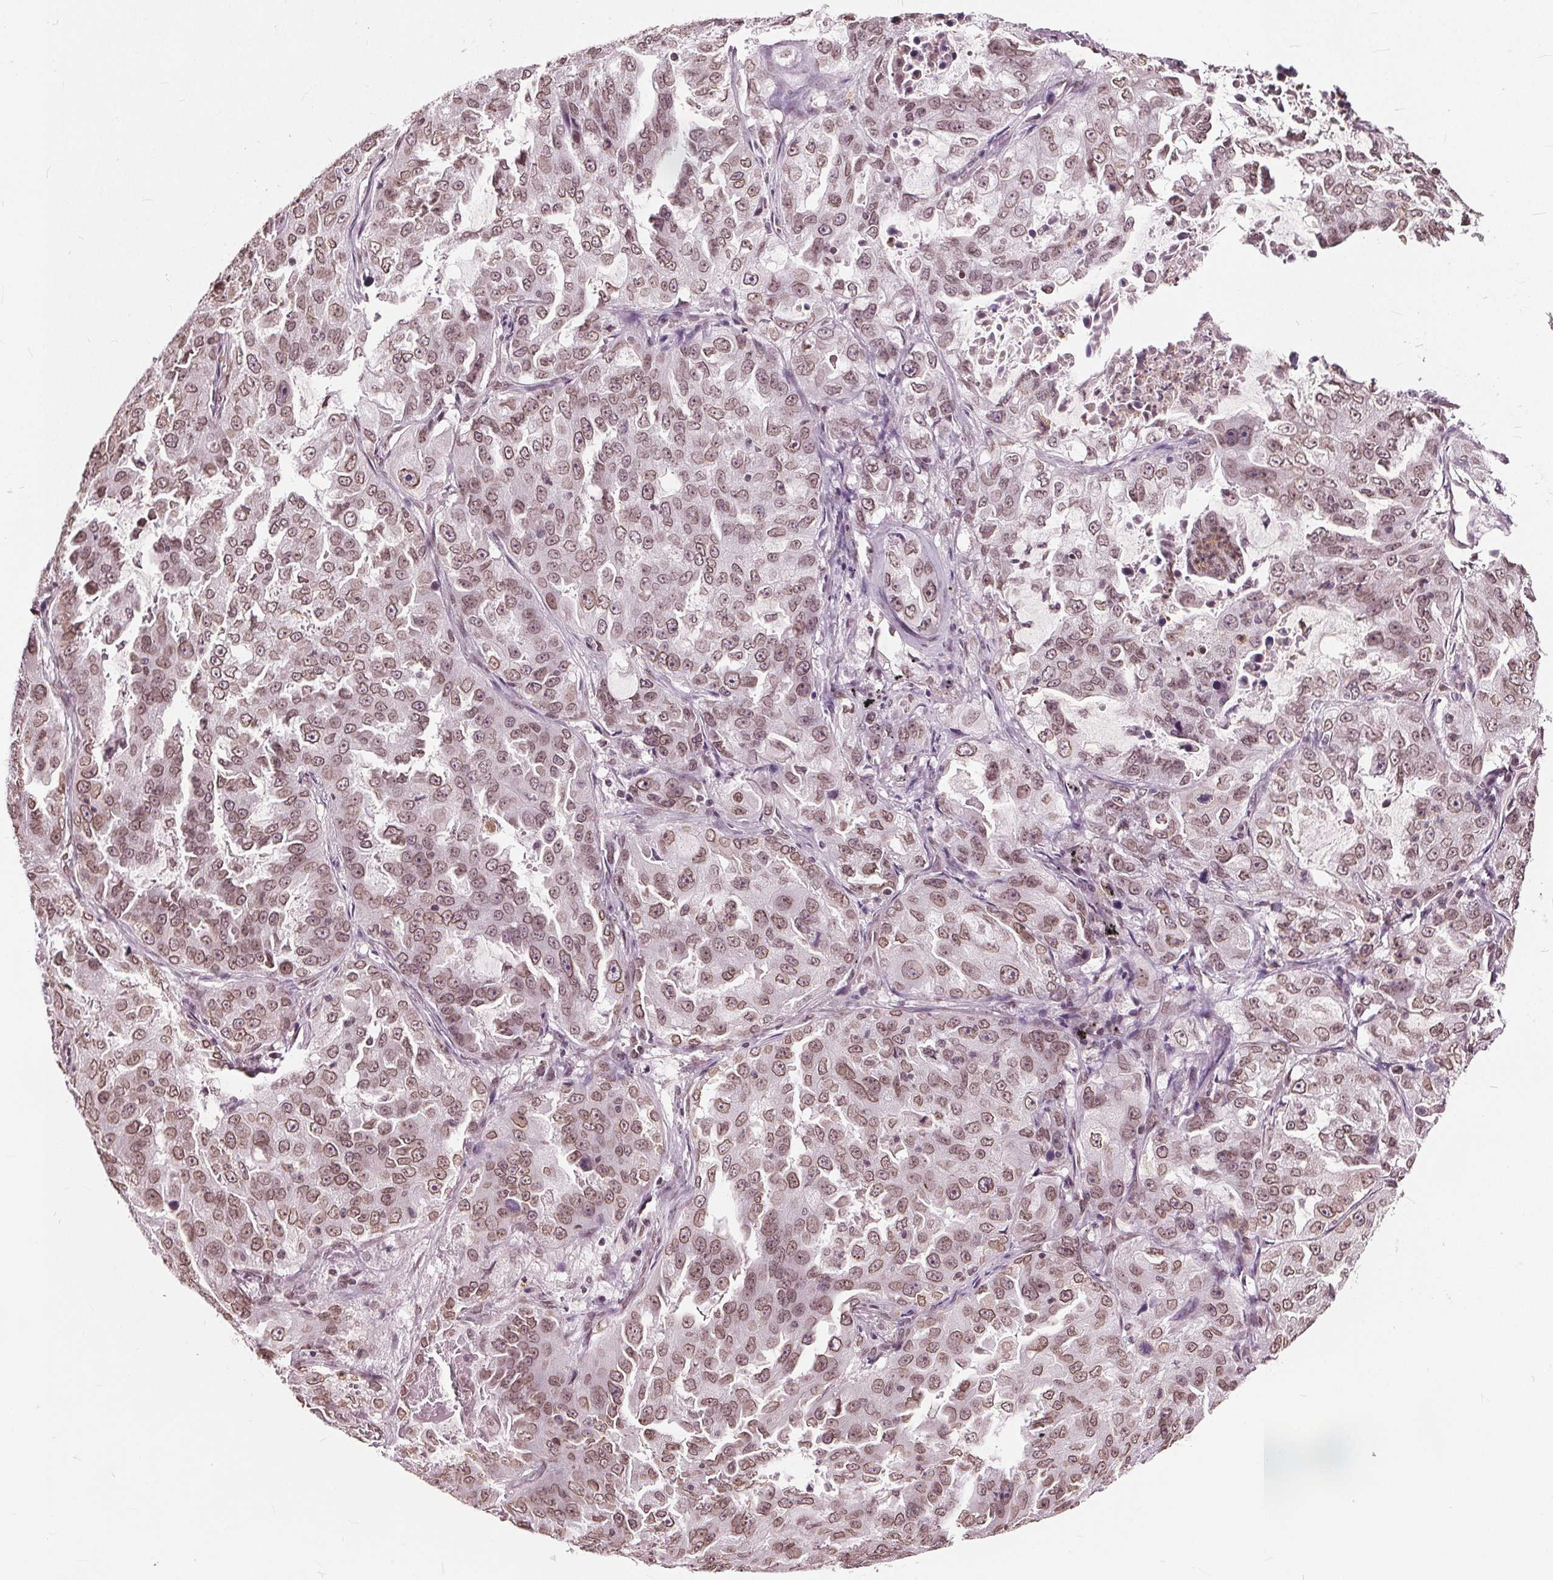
{"staining": {"intensity": "moderate", "quantity": ">75%", "location": "cytoplasmic/membranous,nuclear"}, "tissue": "lung cancer", "cell_type": "Tumor cells", "image_type": "cancer", "snomed": [{"axis": "morphology", "description": "Adenocarcinoma, NOS"}, {"axis": "topography", "description": "Lung"}], "caption": "A brown stain highlights moderate cytoplasmic/membranous and nuclear staining of a protein in human lung cancer (adenocarcinoma) tumor cells.", "gene": "TTC39C", "patient": {"sex": "female", "age": 61}}